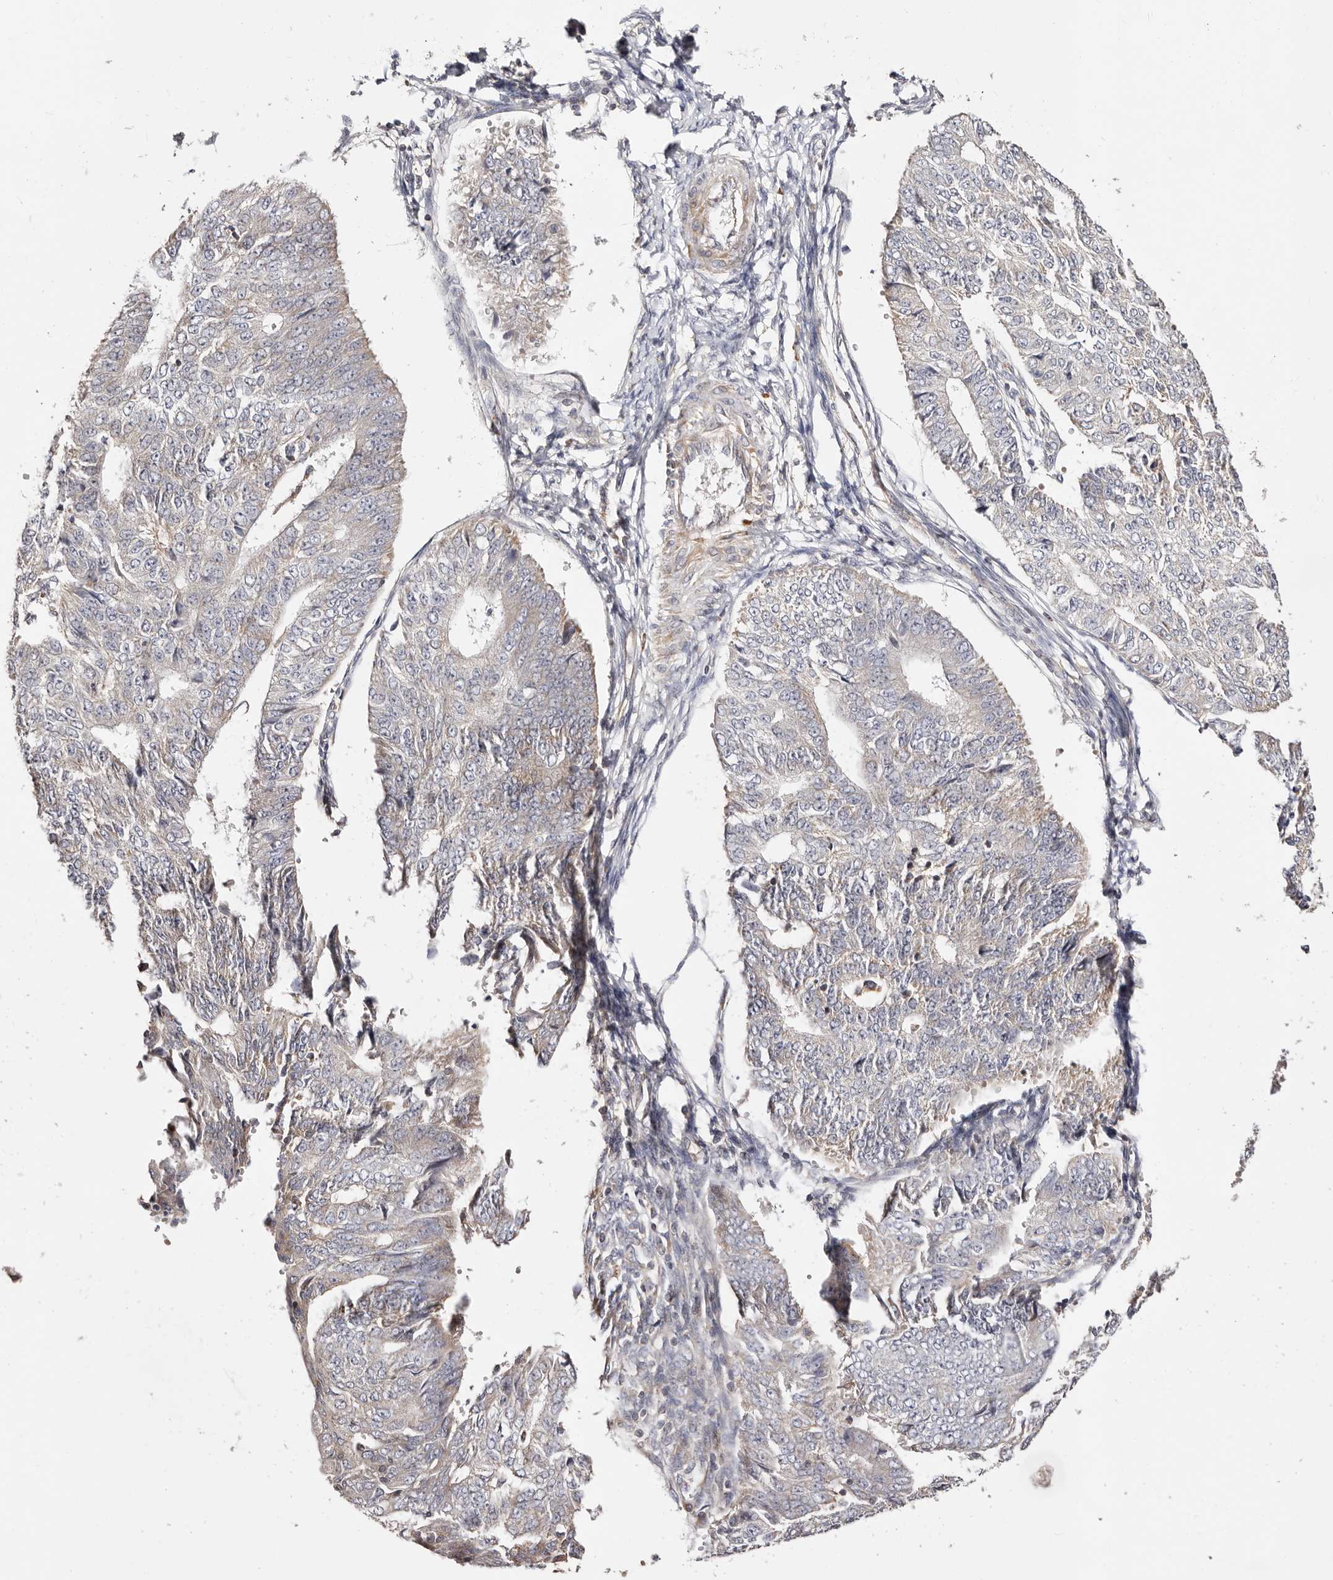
{"staining": {"intensity": "weak", "quantity": "<25%", "location": "cytoplasmic/membranous"}, "tissue": "endometrial cancer", "cell_type": "Tumor cells", "image_type": "cancer", "snomed": [{"axis": "morphology", "description": "Adenocarcinoma, NOS"}, {"axis": "topography", "description": "Endometrium"}], "caption": "Endometrial cancer (adenocarcinoma) was stained to show a protein in brown. There is no significant positivity in tumor cells. (DAB immunohistochemistry (IHC) with hematoxylin counter stain).", "gene": "MAPK1", "patient": {"sex": "female", "age": 32}}